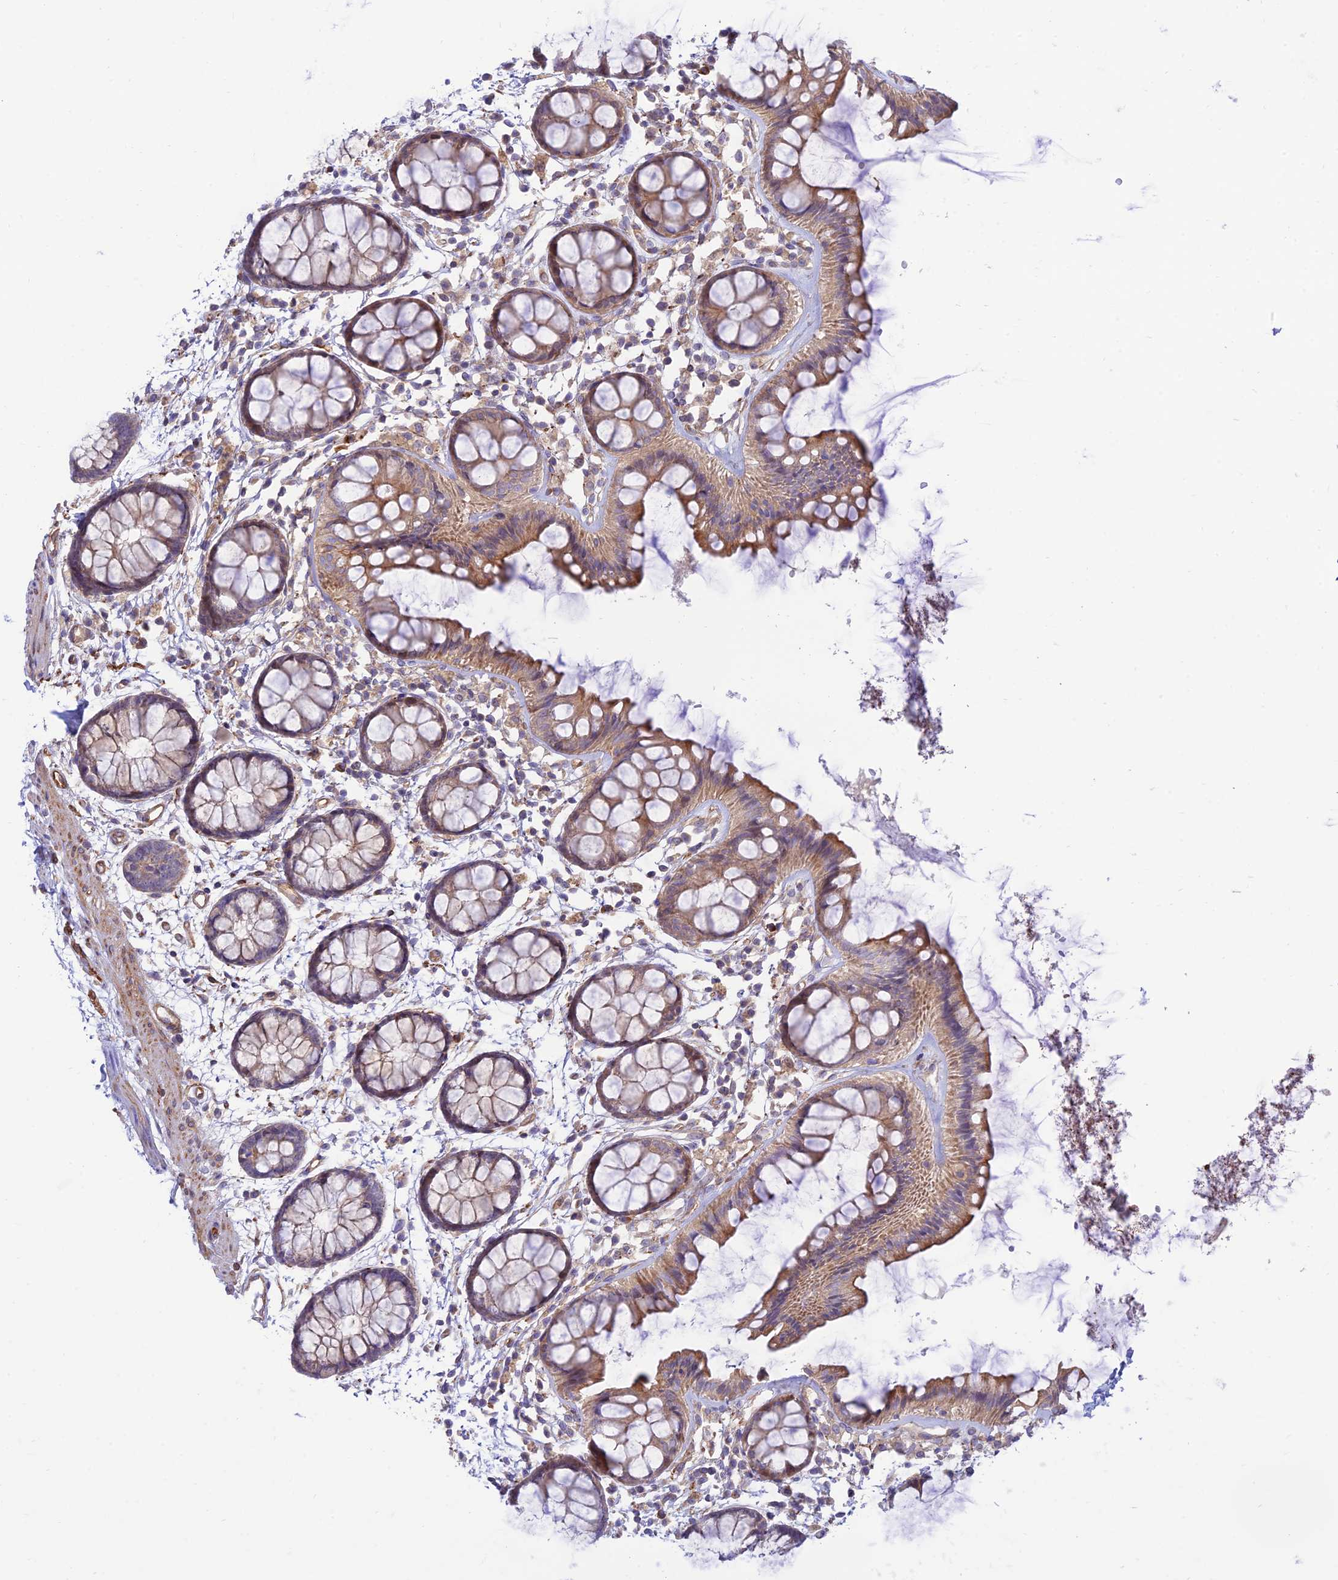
{"staining": {"intensity": "moderate", "quantity": "25%-75%", "location": "cytoplasmic/membranous"}, "tissue": "rectum", "cell_type": "Glandular cells", "image_type": "normal", "snomed": [{"axis": "morphology", "description": "Normal tissue, NOS"}, {"axis": "topography", "description": "Rectum"}], "caption": "Moderate cytoplasmic/membranous protein expression is seen in approximately 25%-75% of glandular cells in rectum.", "gene": "KCNAB1", "patient": {"sex": "female", "age": 66}}